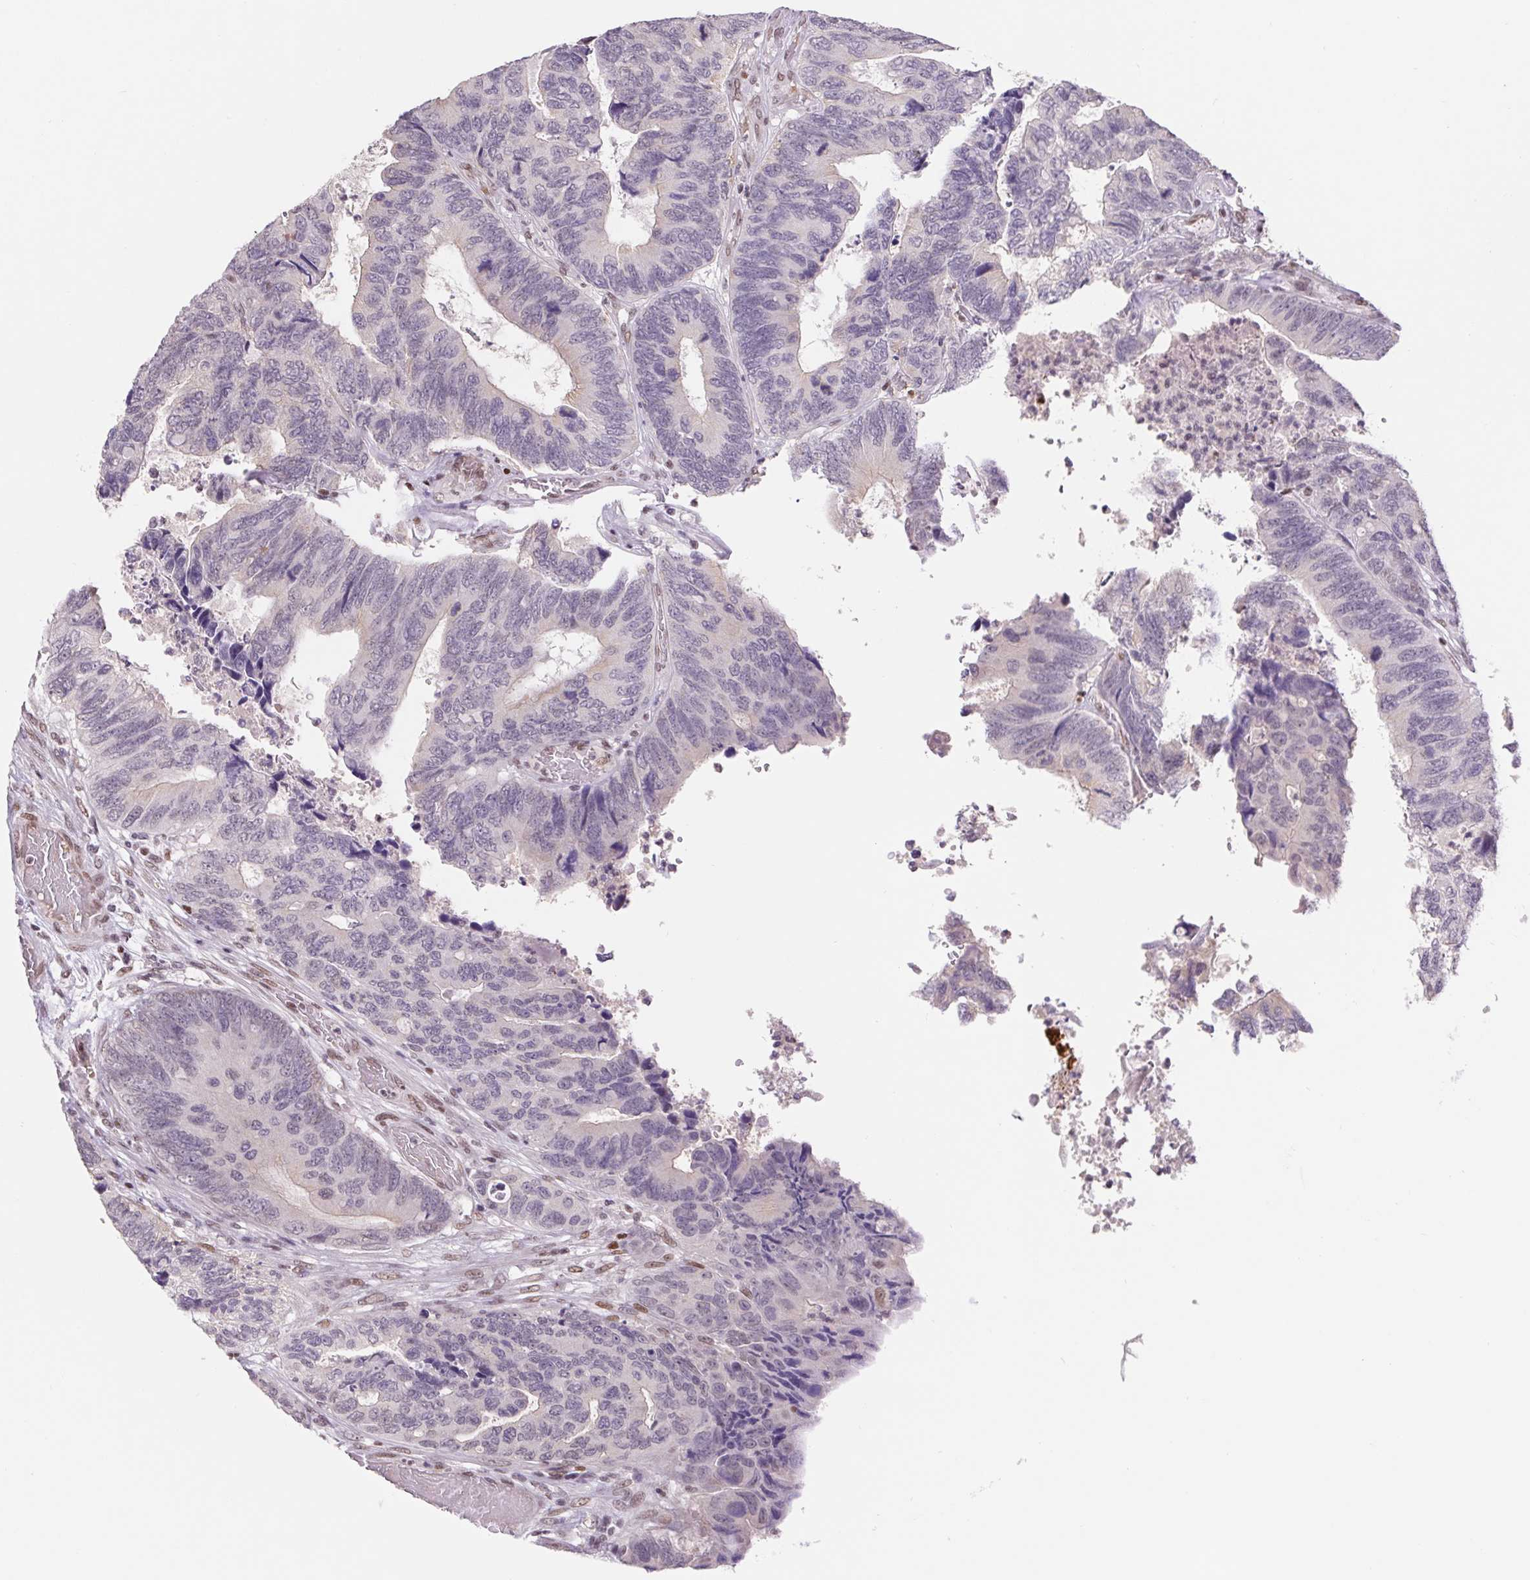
{"staining": {"intensity": "negative", "quantity": "none", "location": "none"}, "tissue": "colorectal cancer", "cell_type": "Tumor cells", "image_type": "cancer", "snomed": [{"axis": "morphology", "description": "Adenocarcinoma, NOS"}, {"axis": "topography", "description": "Colon"}], "caption": "Human colorectal cancer (adenocarcinoma) stained for a protein using immunohistochemistry (IHC) reveals no staining in tumor cells.", "gene": "TRERF1", "patient": {"sex": "female", "age": 67}}